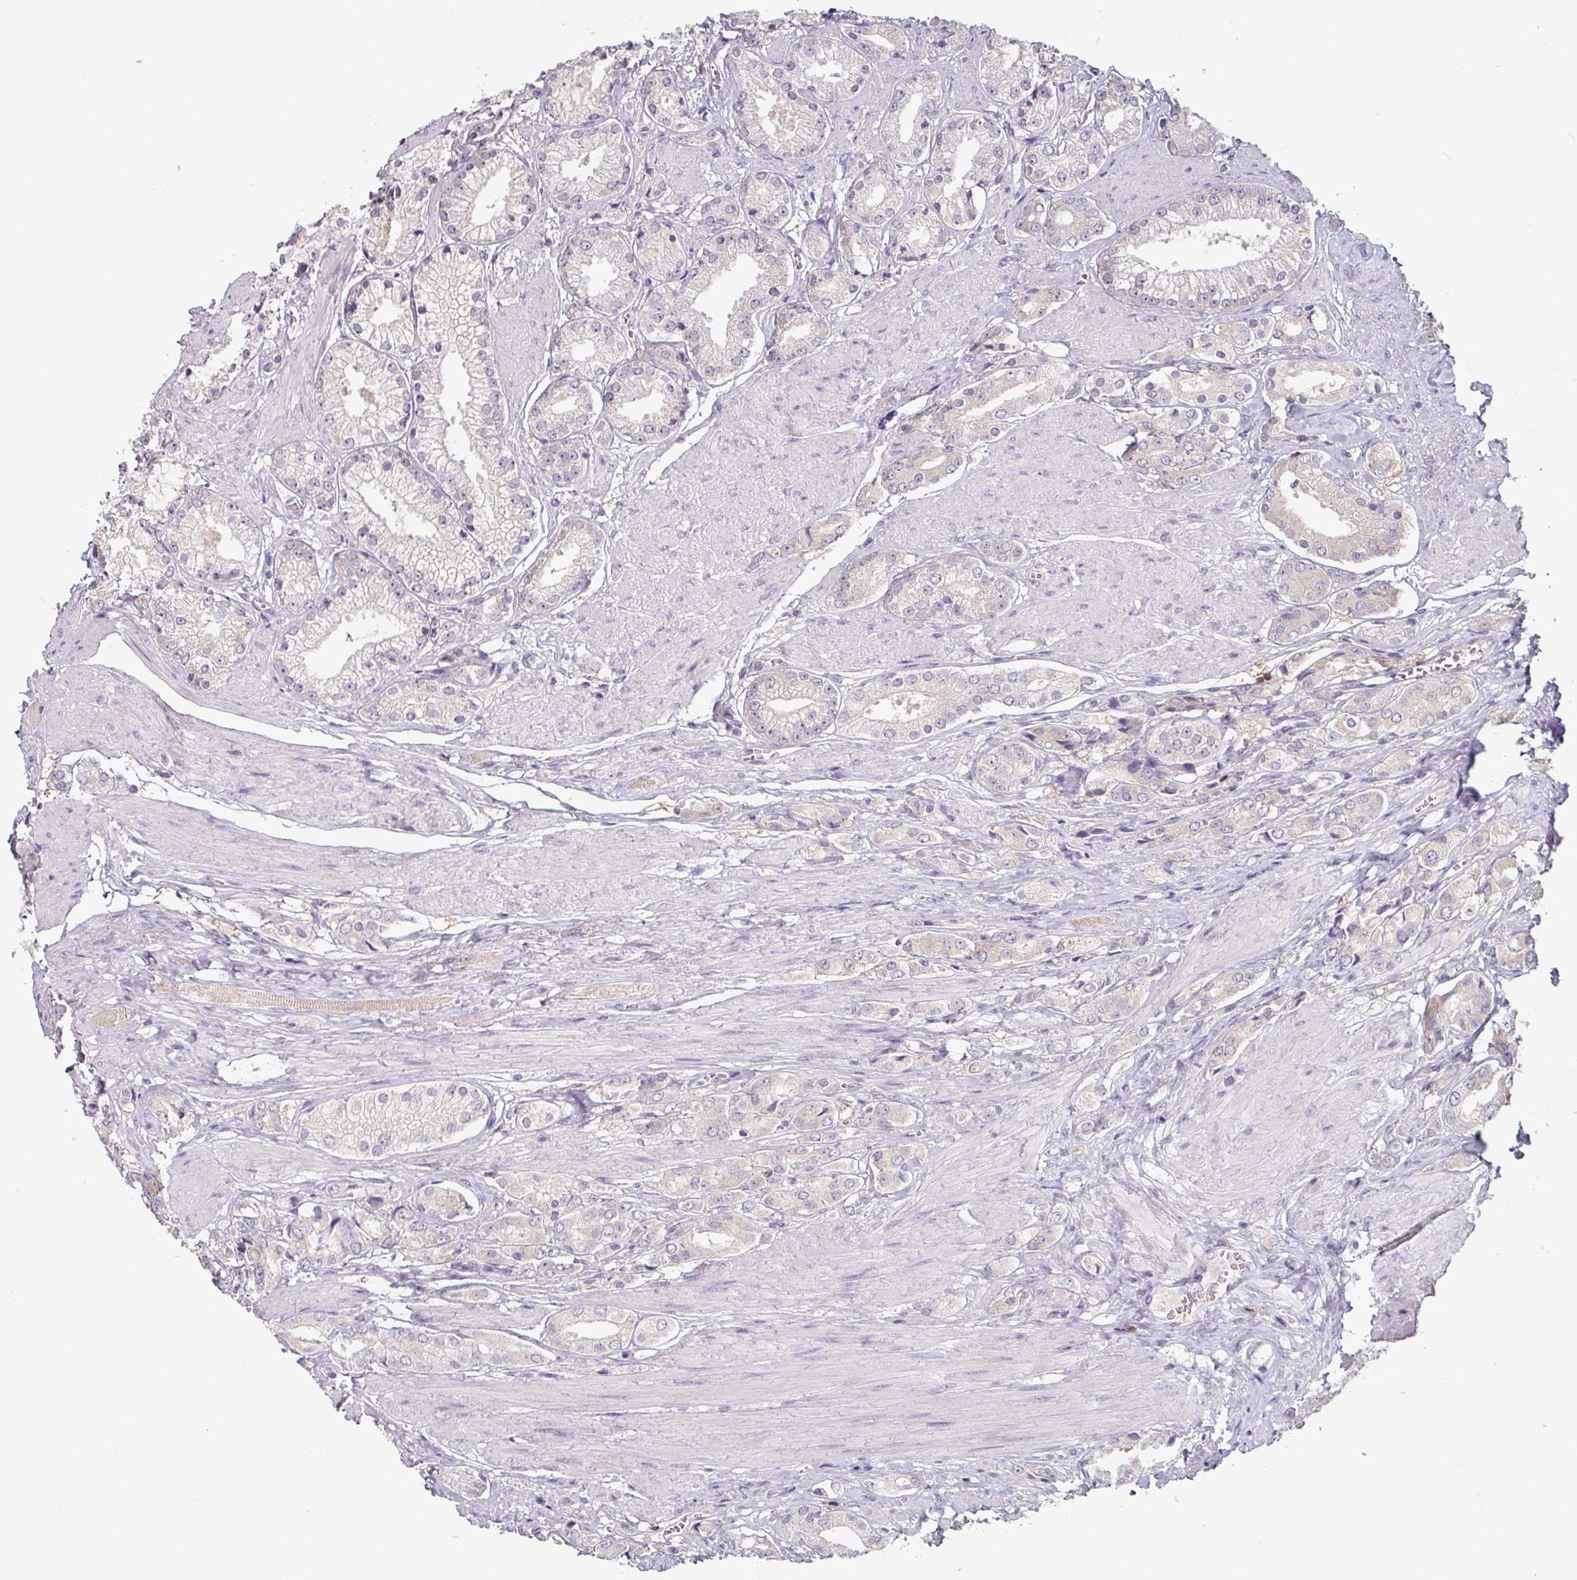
{"staining": {"intensity": "negative", "quantity": "none", "location": "none"}, "tissue": "prostate cancer", "cell_type": "Tumor cells", "image_type": "cancer", "snomed": [{"axis": "morphology", "description": "Adenocarcinoma, High grade"}, {"axis": "topography", "description": "Prostate and seminal vesicle, NOS"}], "caption": "This photomicrograph is of prostate cancer (high-grade adenocarcinoma) stained with IHC to label a protein in brown with the nuclei are counter-stained blue. There is no expression in tumor cells.", "gene": "ZBTB6", "patient": {"sex": "male", "age": 64}}